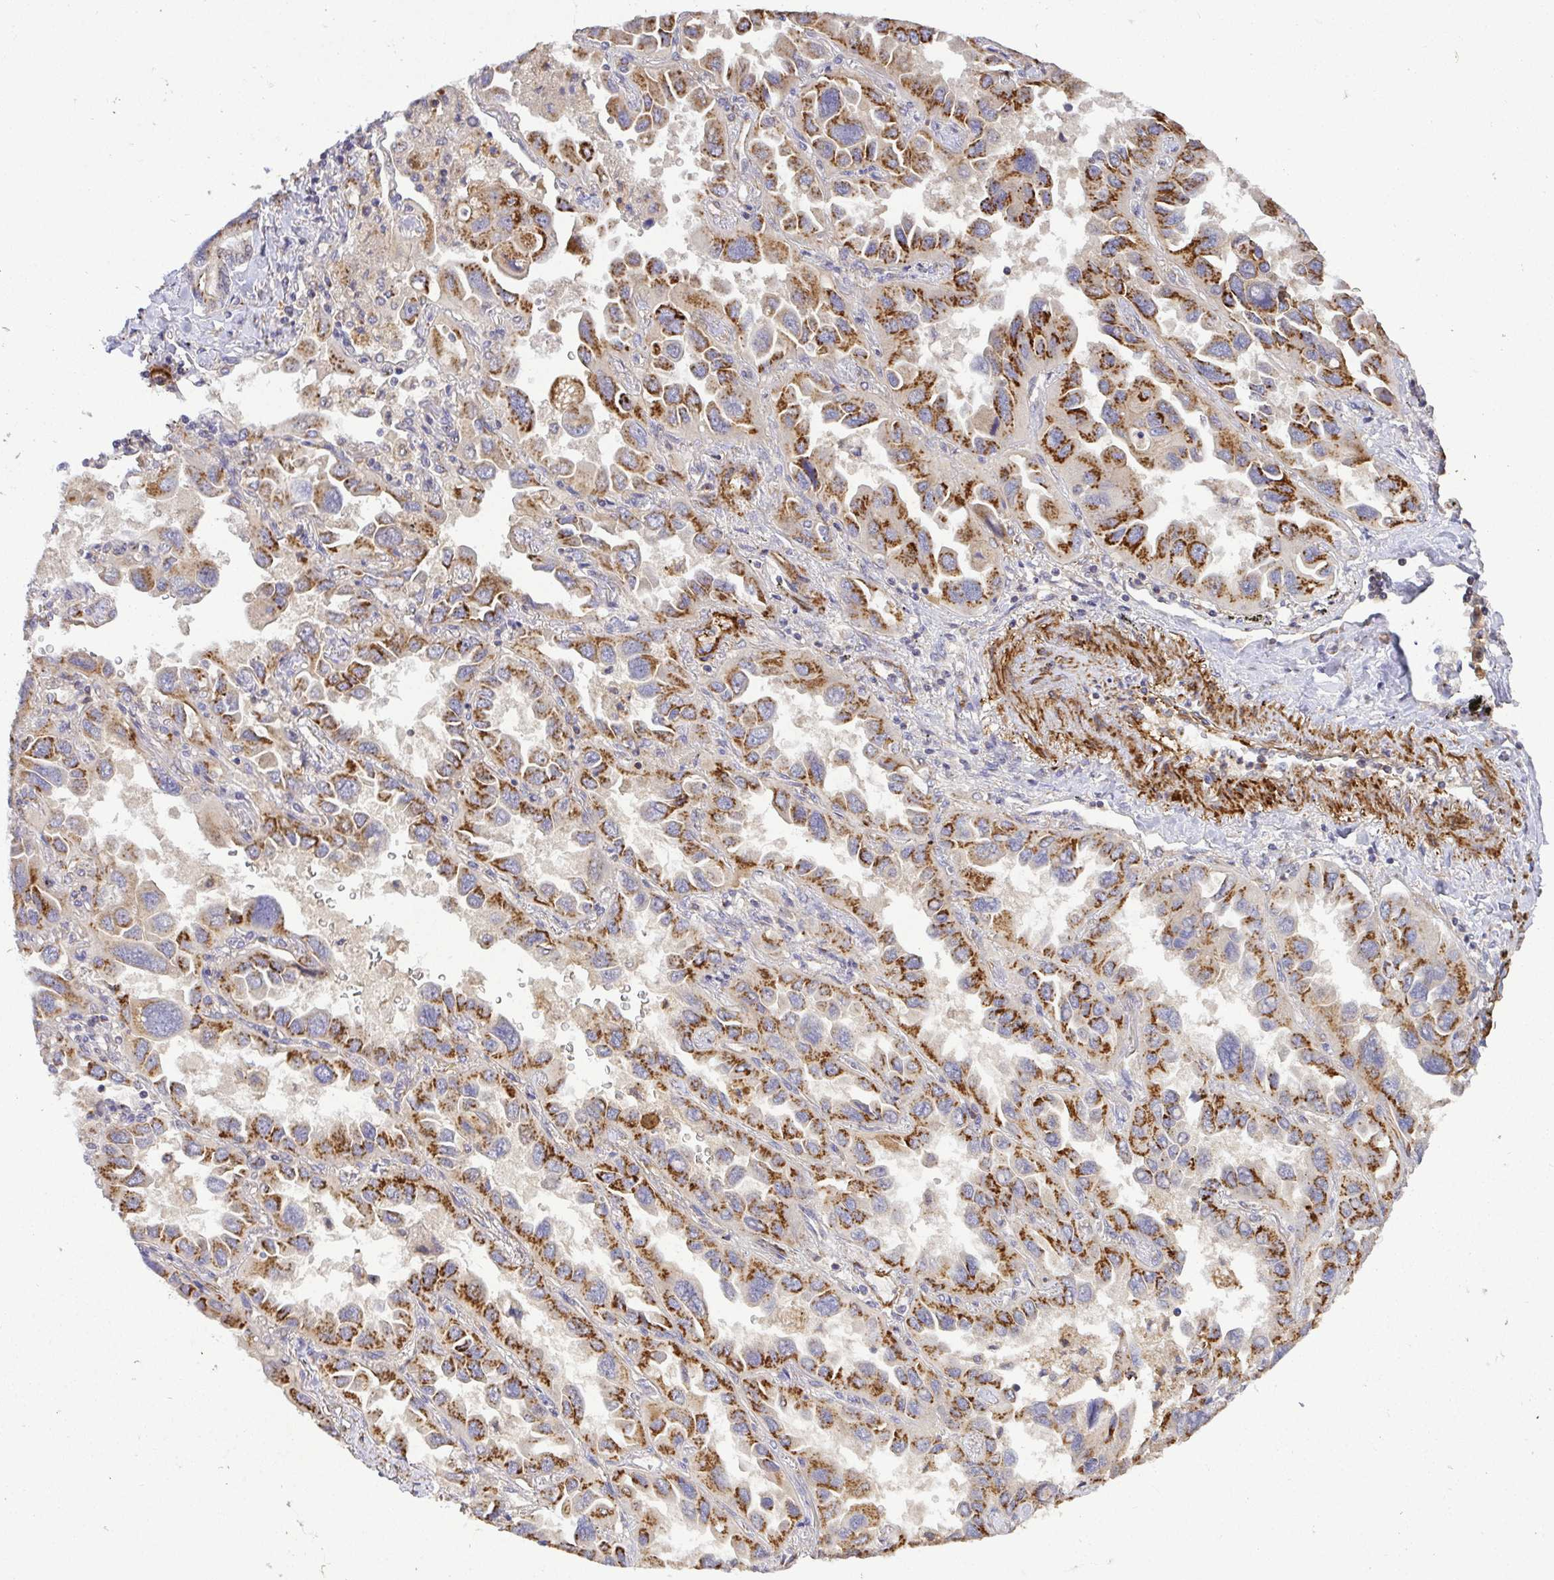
{"staining": {"intensity": "strong", "quantity": ">75%", "location": "cytoplasmic/membranous"}, "tissue": "lung cancer", "cell_type": "Tumor cells", "image_type": "cancer", "snomed": [{"axis": "morphology", "description": "Adenocarcinoma, NOS"}, {"axis": "topography", "description": "Lung"}], "caption": "Strong cytoplasmic/membranous protein staining is seen in approximately >75% of tumor cells in lung cancer (adenocarcinoma).", "gene": "TM9SF4", "patient": {"sex": "male", "age": 64}}